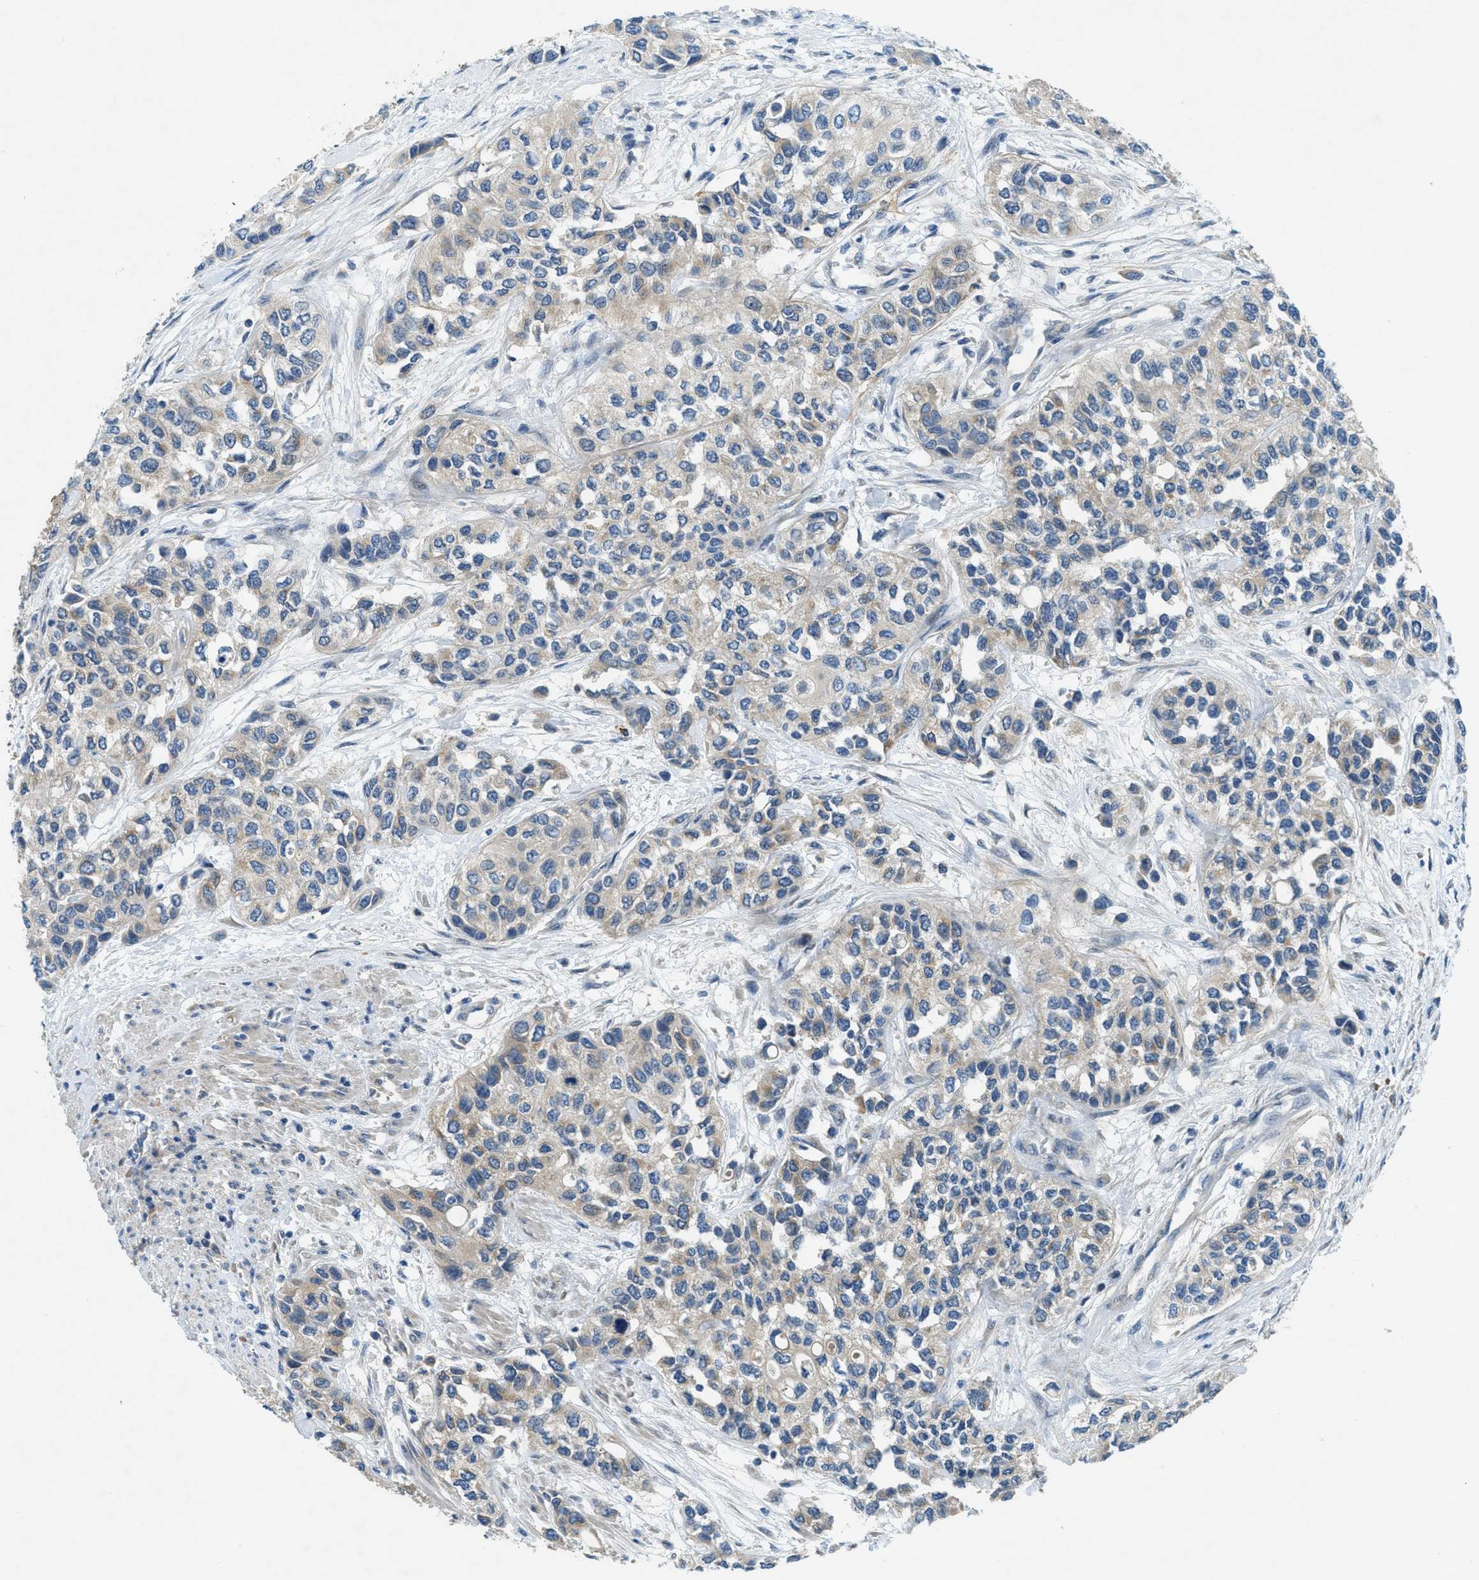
{"staining": {"intensity": "weak", "quantity": "<25%", "location": "cytoplasmic/membranous"}, "tissue": "urothelial cancer", "cell_type": "Tumor cells", "image_type": "cancer", "snomed": [{"axis": "morphology", "description": "Urothelial carcinoma, High grade"}, {"axis": "topography", "description": "Urinary bladder"}], "caption": "IHC photomicrograph of high-grade urothelial carcinoma stained for a protein (brown), which exhibits no staining in tumor cells. The staining is performed using DAB (3,3'-diaminobenzidine) brown chromogen with nuclei counter-stained in using hematoxylin.", "gene": "SNX14", "patient": {"sex": "female", "age": 56}}